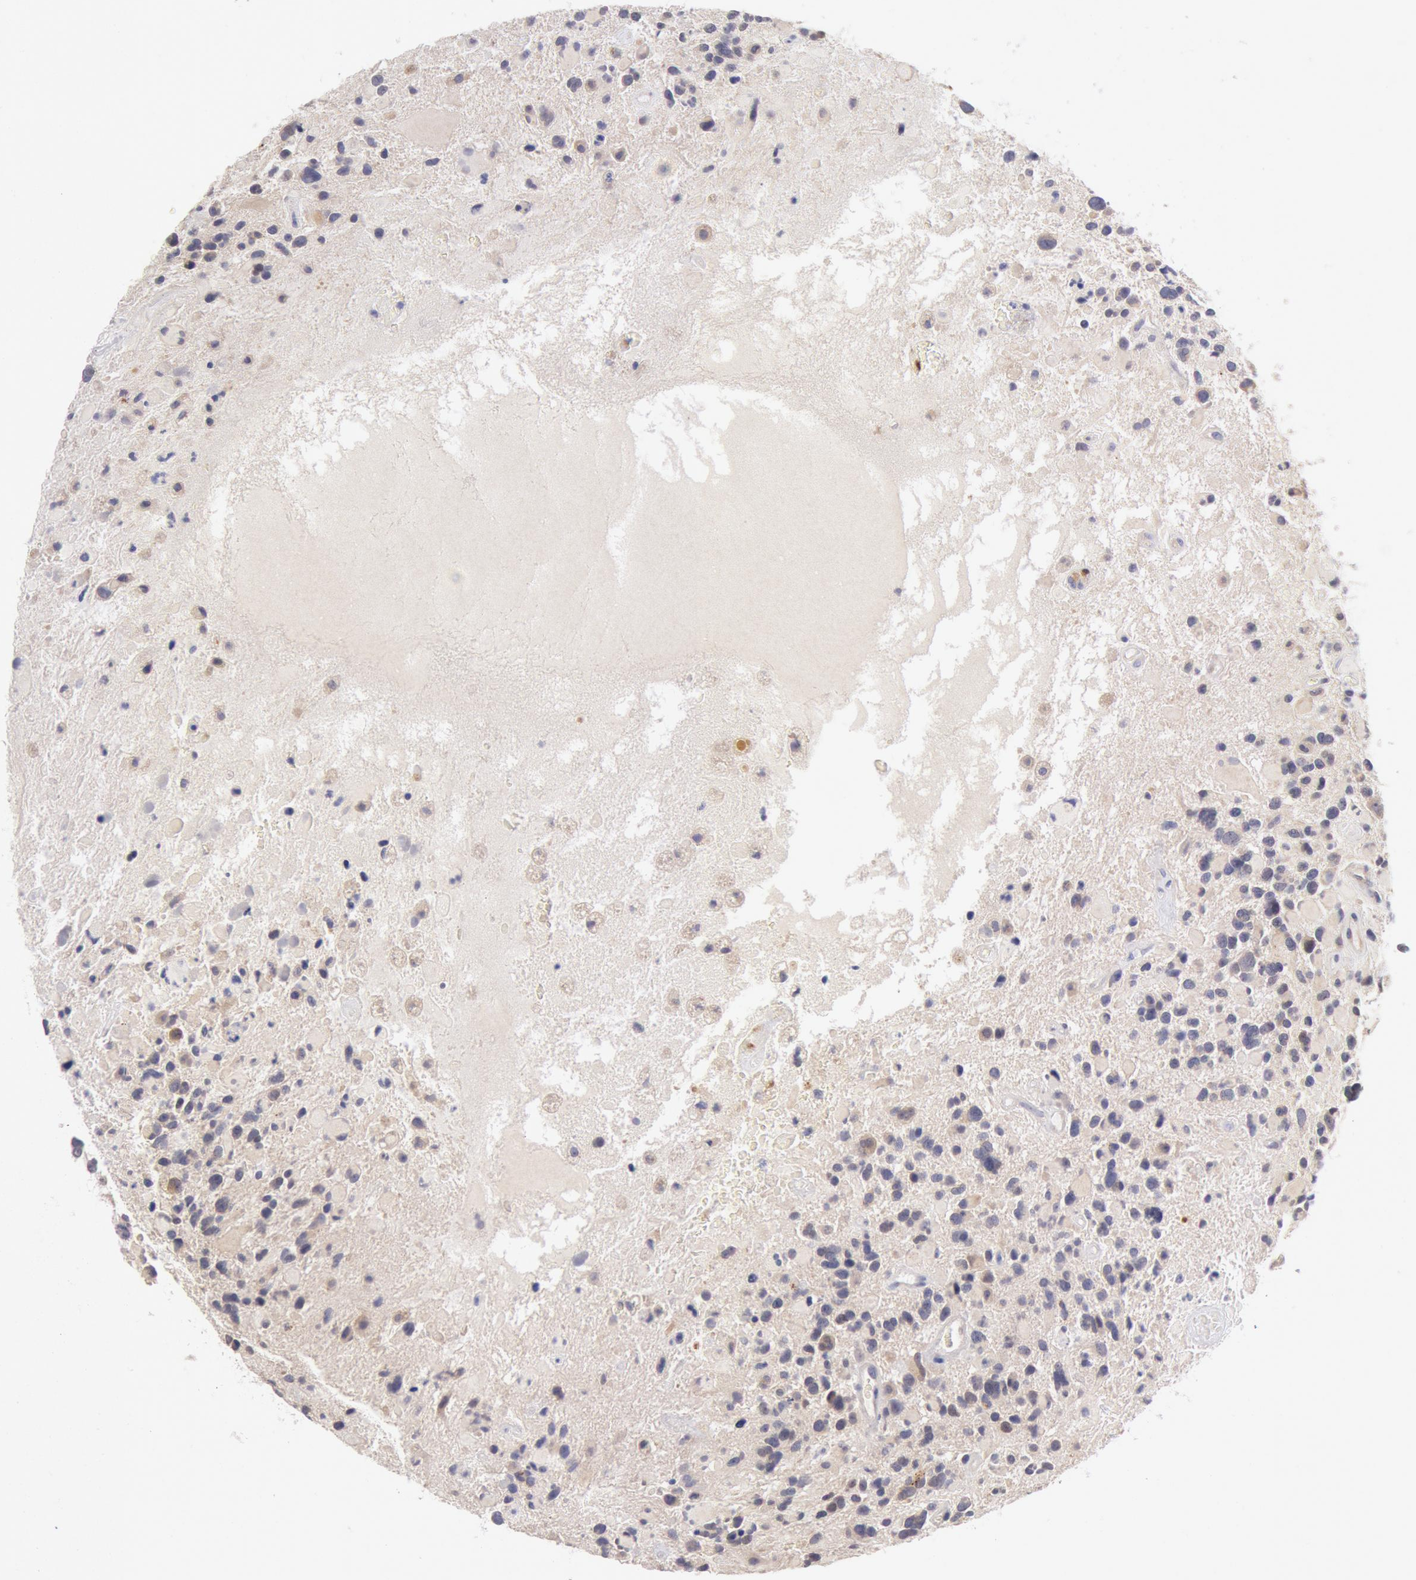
{"staining": {"intensity": "weak", "quantity": "<25%", "location": "cytoplasmic/membranous"}, "tissue": "glioma", "cell_type": "Tumor cells", "image_type": "cancer", "snomed": [{"axis": "morphology", "description": "Glioma, malignant, High grade"}, {"axis": "topography", "description": "Brain"}], "caption": "Malignant high-grade glioma stained for a protein using IHC reveals no expression tumor cells.", "gene": "TMED8", "patient": {"sex": "female", "age": 37}}